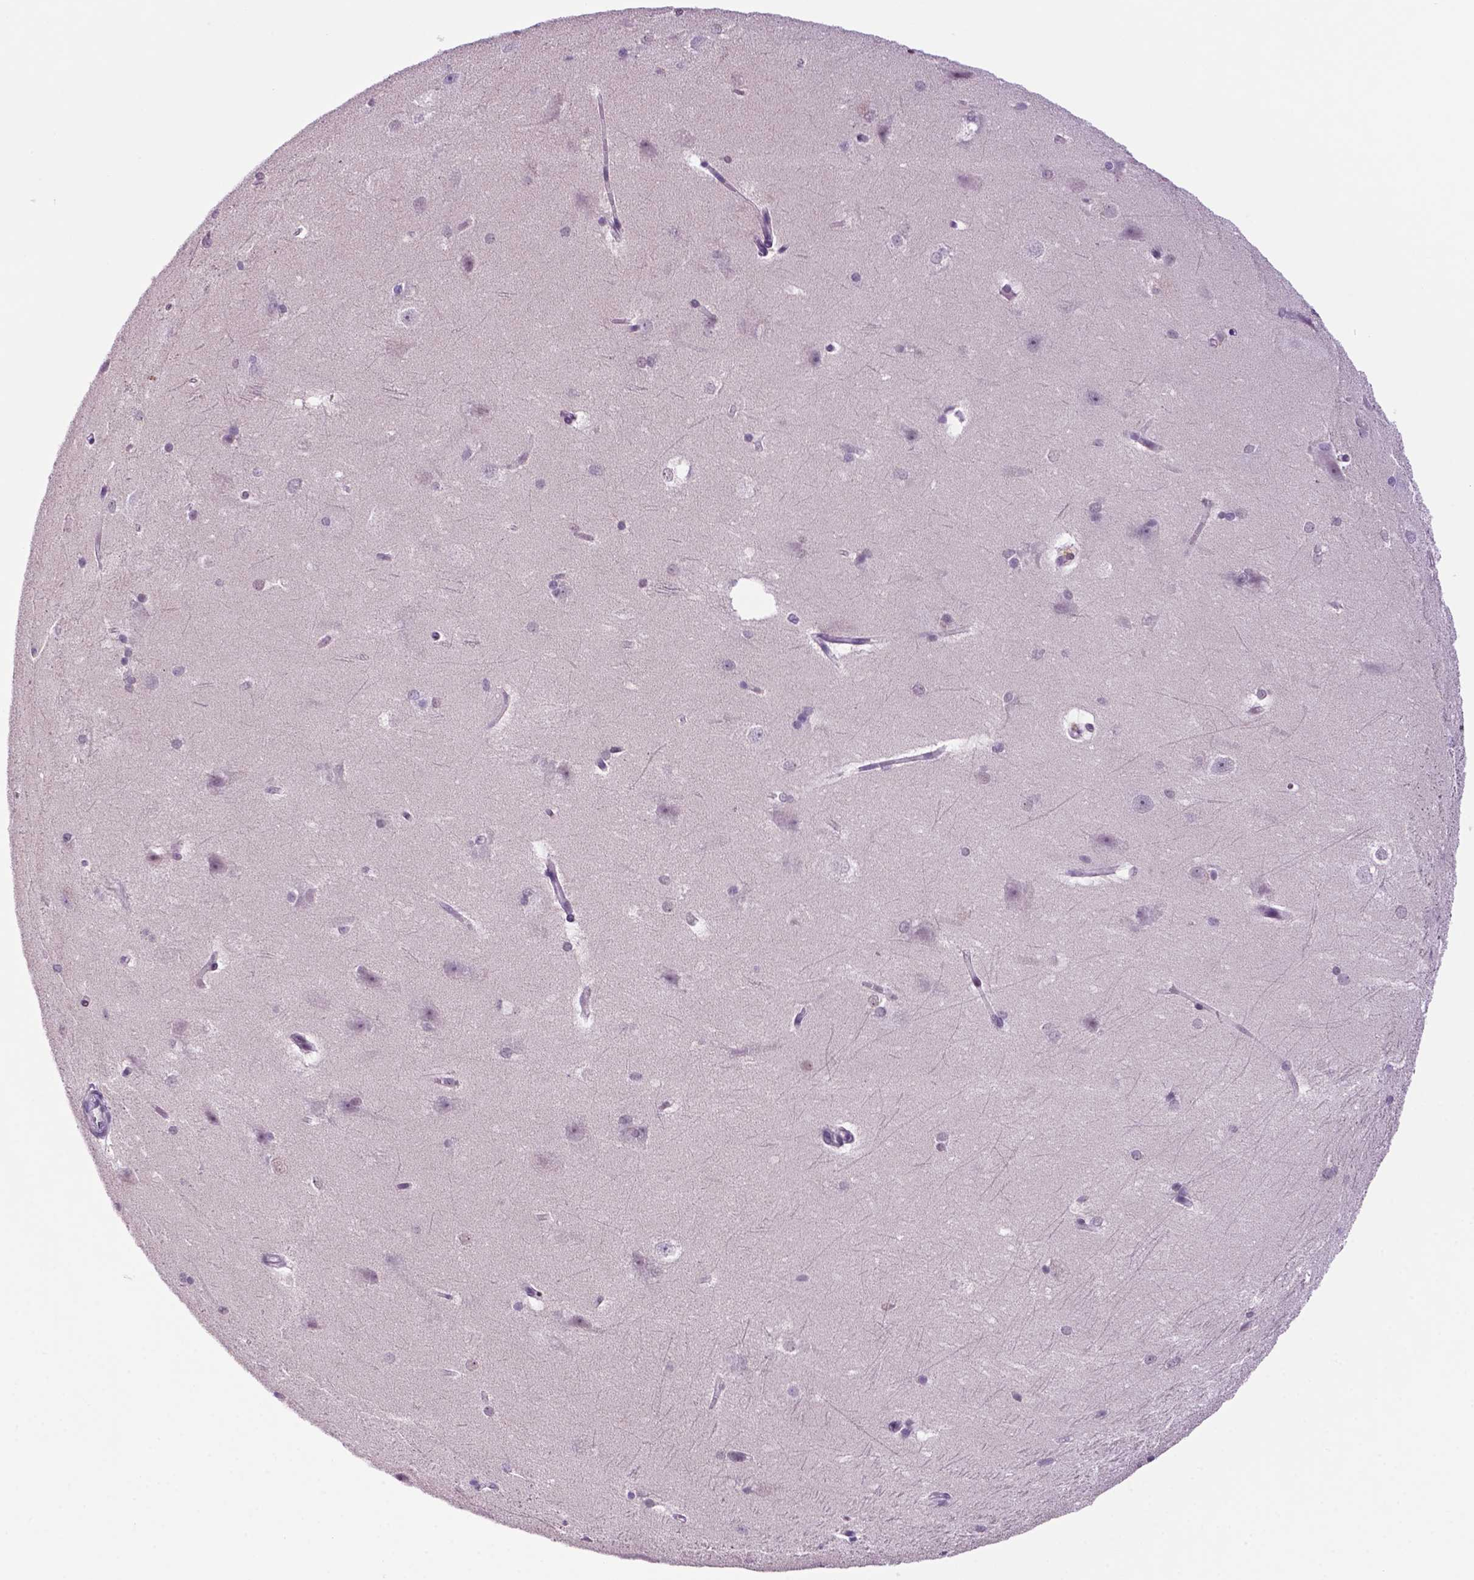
{"staining": {"intensity": "negative", "quantity": "none", "location": "none"}, "tissue": "hippocampus", "cell_type": "Glial cells", "image_type": "normal", "snomed": [{"axis": "morphology", "description": "Normal tissue, NOS"}, {"axis": "topography", "description": "Cerebral cortex"}, {"axis": "topography", "description": "Hippocampus"}], "caption": "The micrograph shows no staining of glial cells in normal hippocampus. (Immunohistochemistry, brightfield microscopy, high magnification).", "gene": "NCAPH2", "patient": {"sex": "female", "age": 19}}